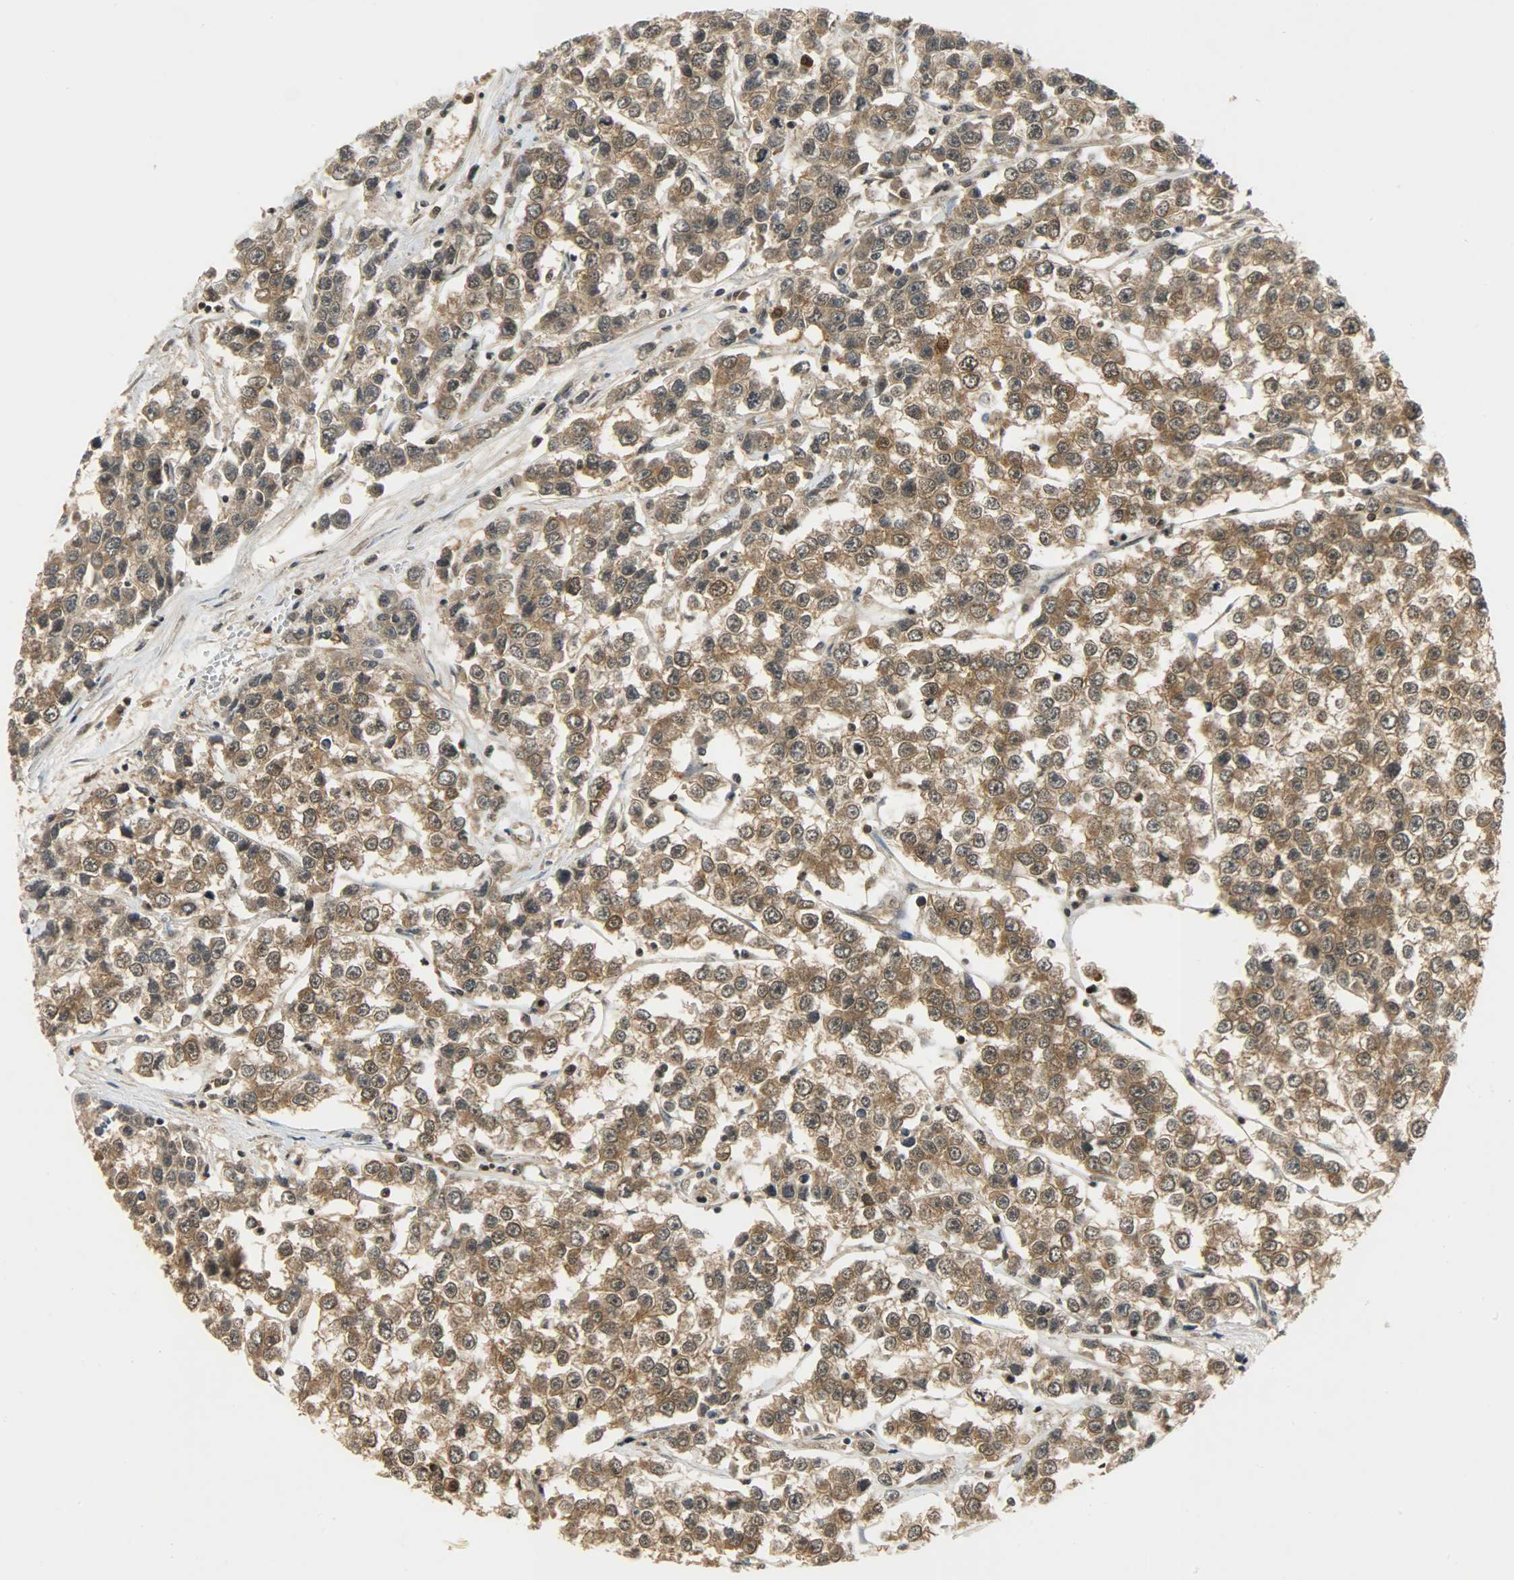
{"staining": {"intensity": "strong", "quantity": ">75%", "location": "cytoplasmic/membranous,nuclear"}, "tissue": "testis cancer", "cell_type": "Tumor cells", "image_type": "cancer", "snomed": [{"axis": "morphology", "description": "Seminoma, NOS"}, {"axis": "morphology", "description": "Carcinoma, Embryonal, NOS"}, {"axis": "topography", "description": "Testis"}], "caption": "Immunohistochemical staining of embryonal carcinoma (testis) demonstrates high levels of strong cytoplasmic/membranous and nuclear protein expression in approximately >75% of tumor cells.", "gene": "EIF4EBP1", "patient": {"sex": "male", "age": 52}}